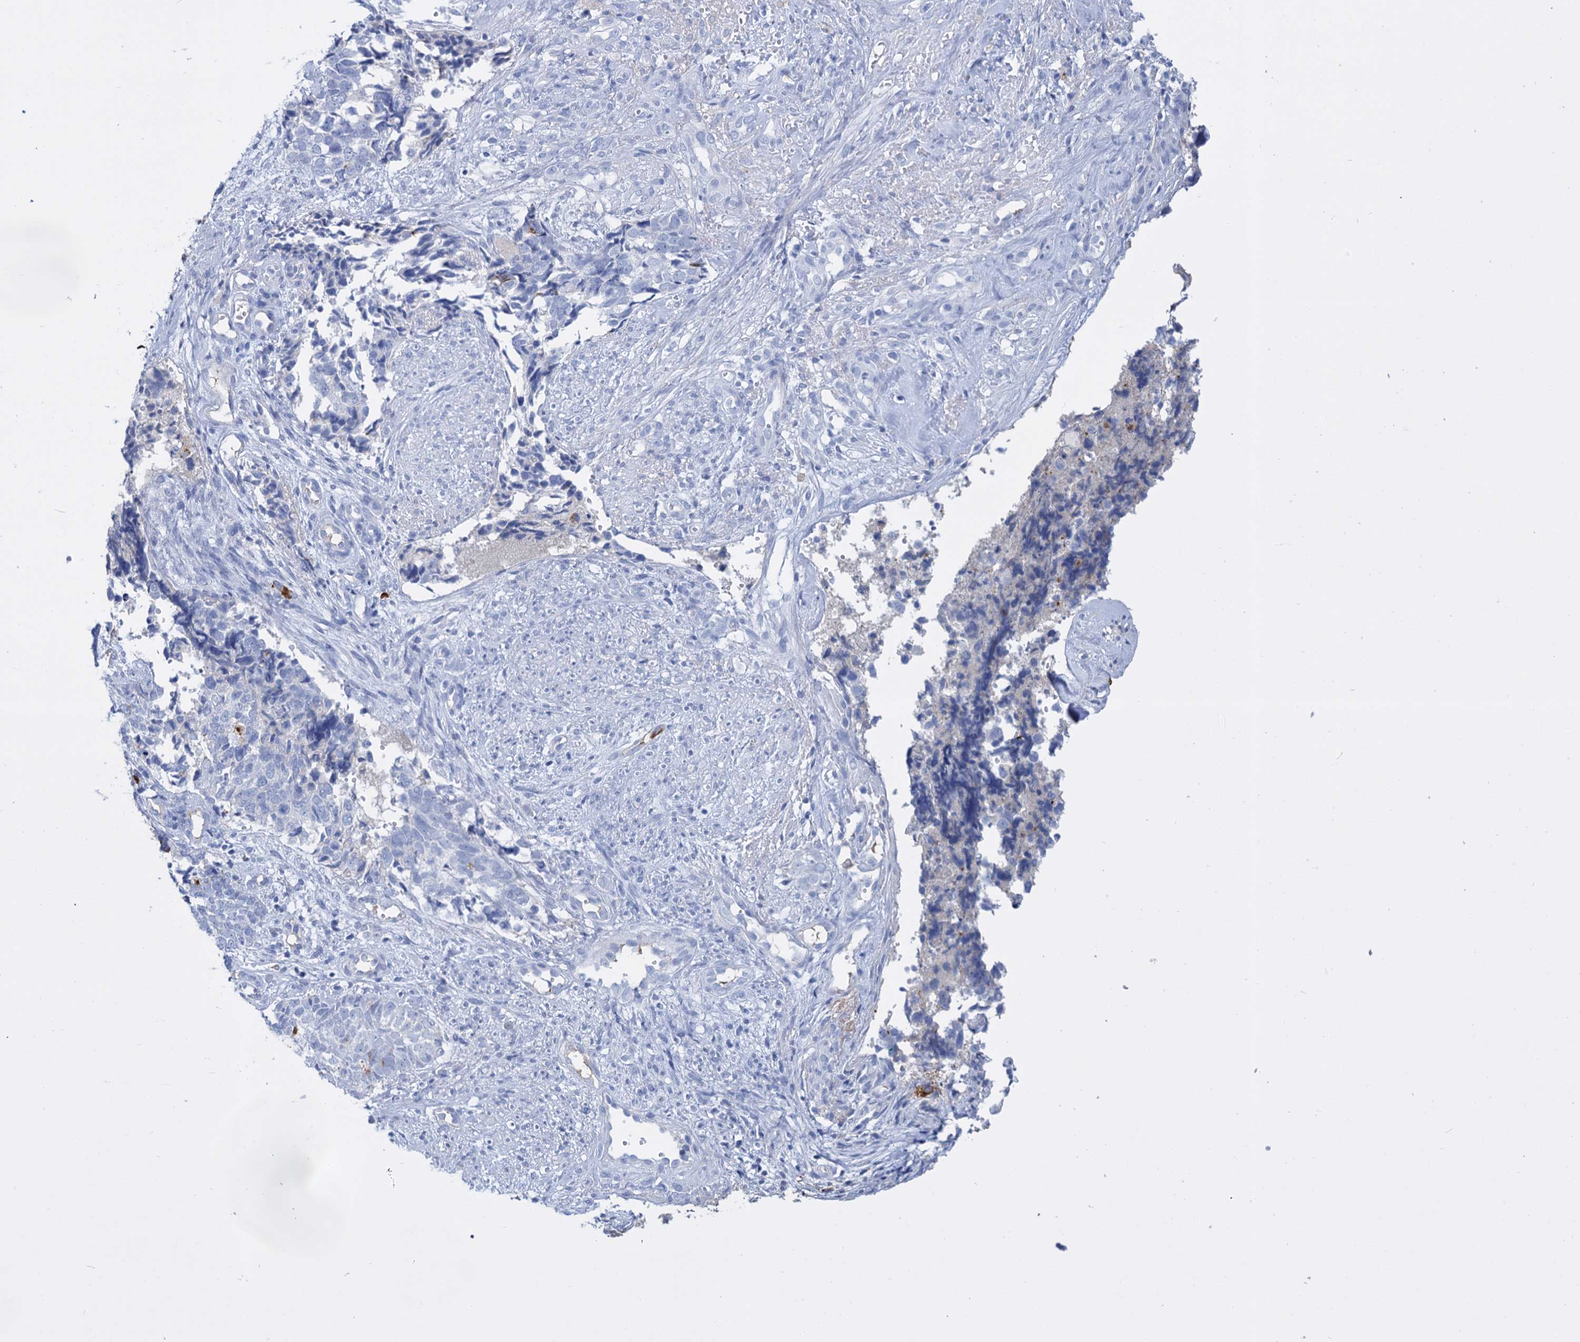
{"staining": {"intensity": "negative", "quantity": "none", "location": "none"}, "tissue": "cervical cancer", "cell_type": "Tumor cells", "image_type": "cancer", "snomed": [{"axis": "morphology", "description": "Squamous cell carcinoma, NOS"}, {"axis": "topography", "description": "Cervix"}], "caption": "DAB (3,3'-diaminobenzidine) immunohistochemical staining of cervical cancer (squamous cell carcinoma) displays no significant expression in tumor cells. (Brightfield microscopy of DAB (3,3'-diaminobenzidine) immunohistochemistry (IHC) at high magnification).", "gene": "FBXW12", "patient": {"sex": "female", "age": 63}}